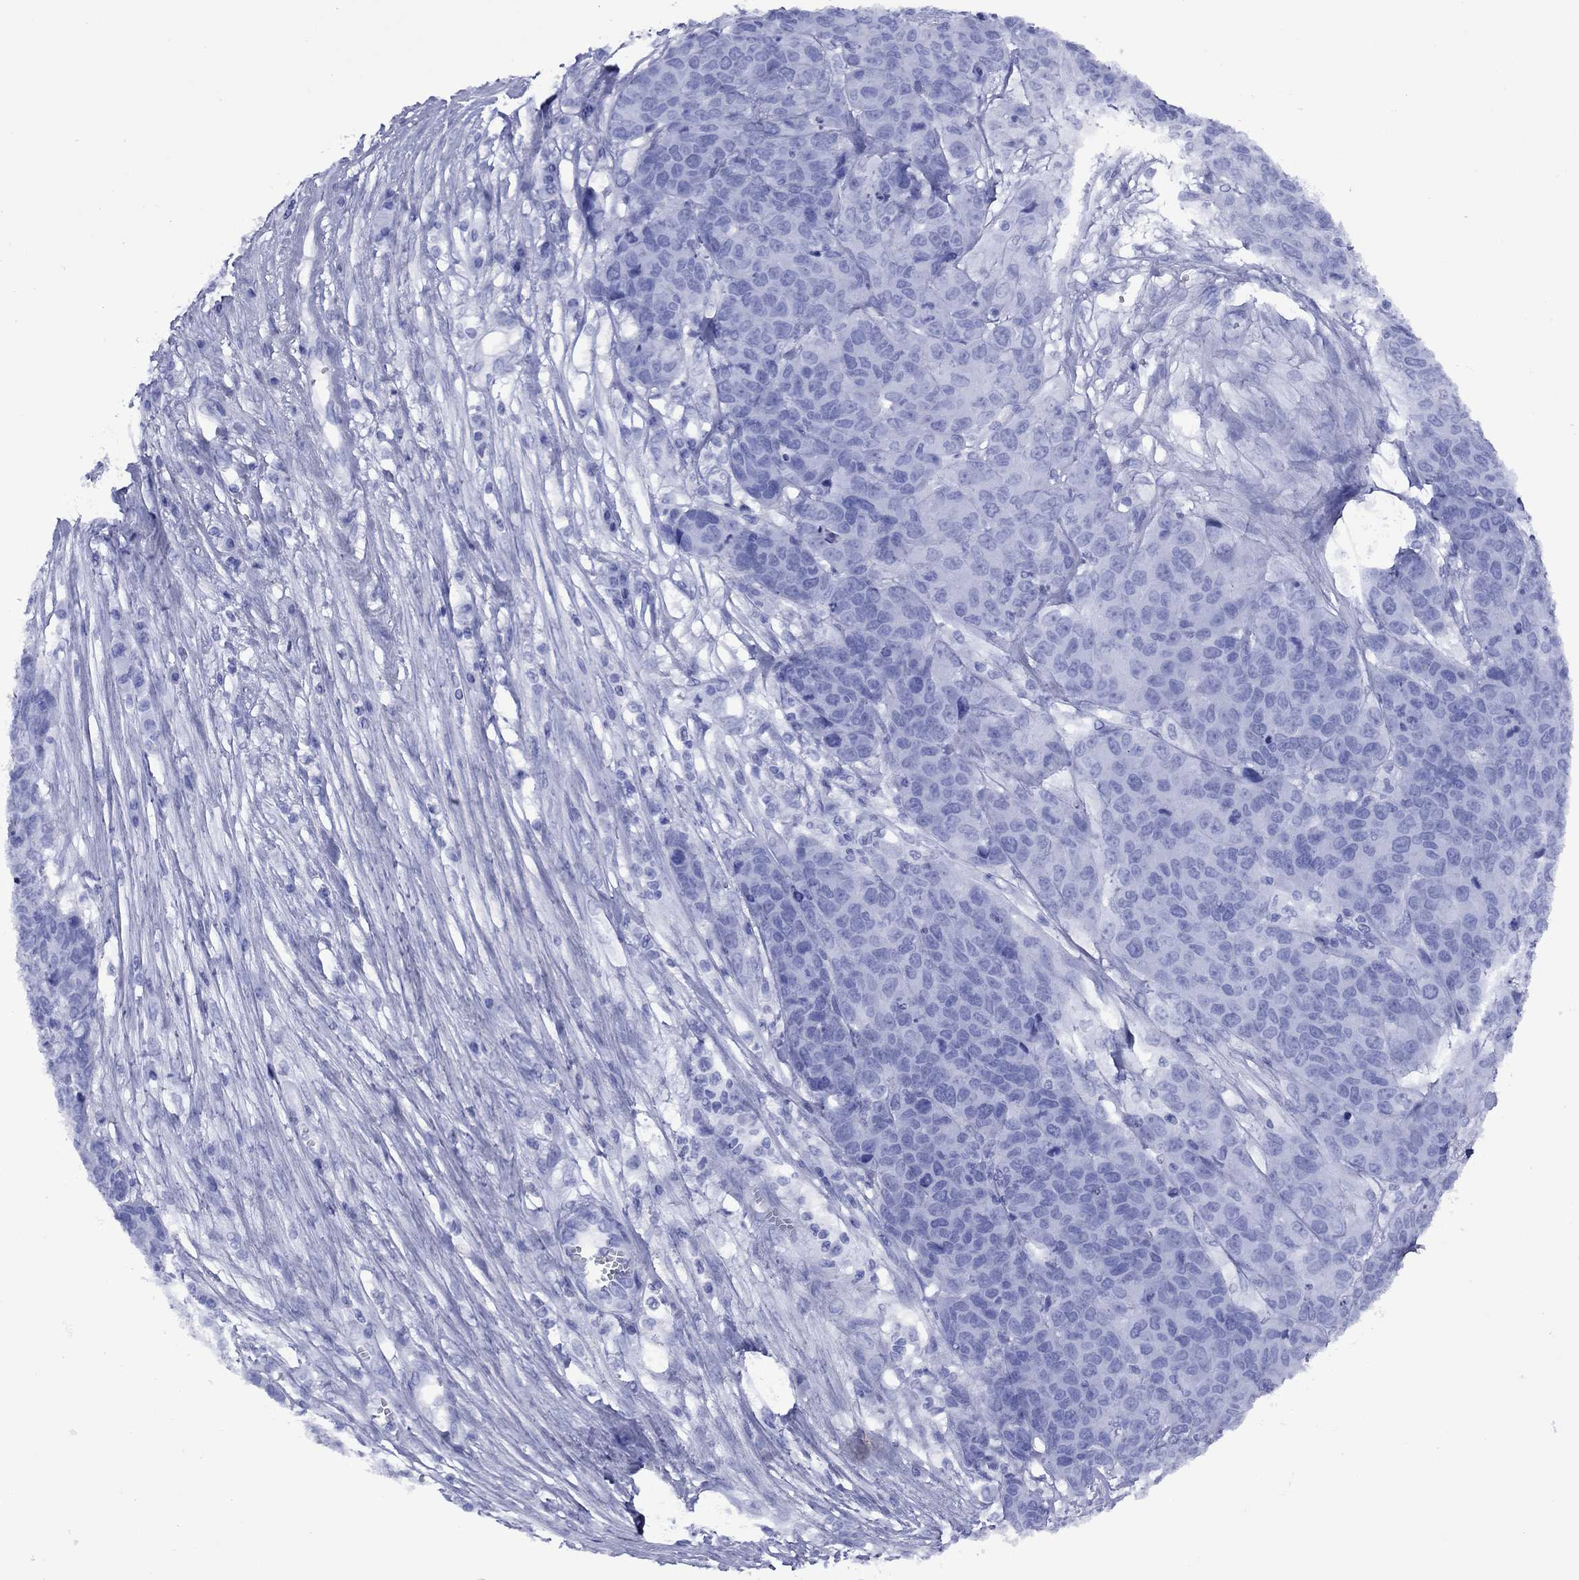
{"staining": {"intensity": "negative", "quantity": "none", "location": "none"}, "tissue": "ovarian cancer", "cell_type": "Tumor cells", "image_type": "cancer", "snomed": [{"axis": "morphology", "description": "Cystadenocarcinoma, serous, NOS"}, {"axis": "topography", "description": "Ovary"}], "caption": "This is a micrograph of immunohistochemistry staining of ovarian cancer, which shows no staining in tumor cells.", "gene": "APOA2", "patient": {"sex": "female", "age": 87}}